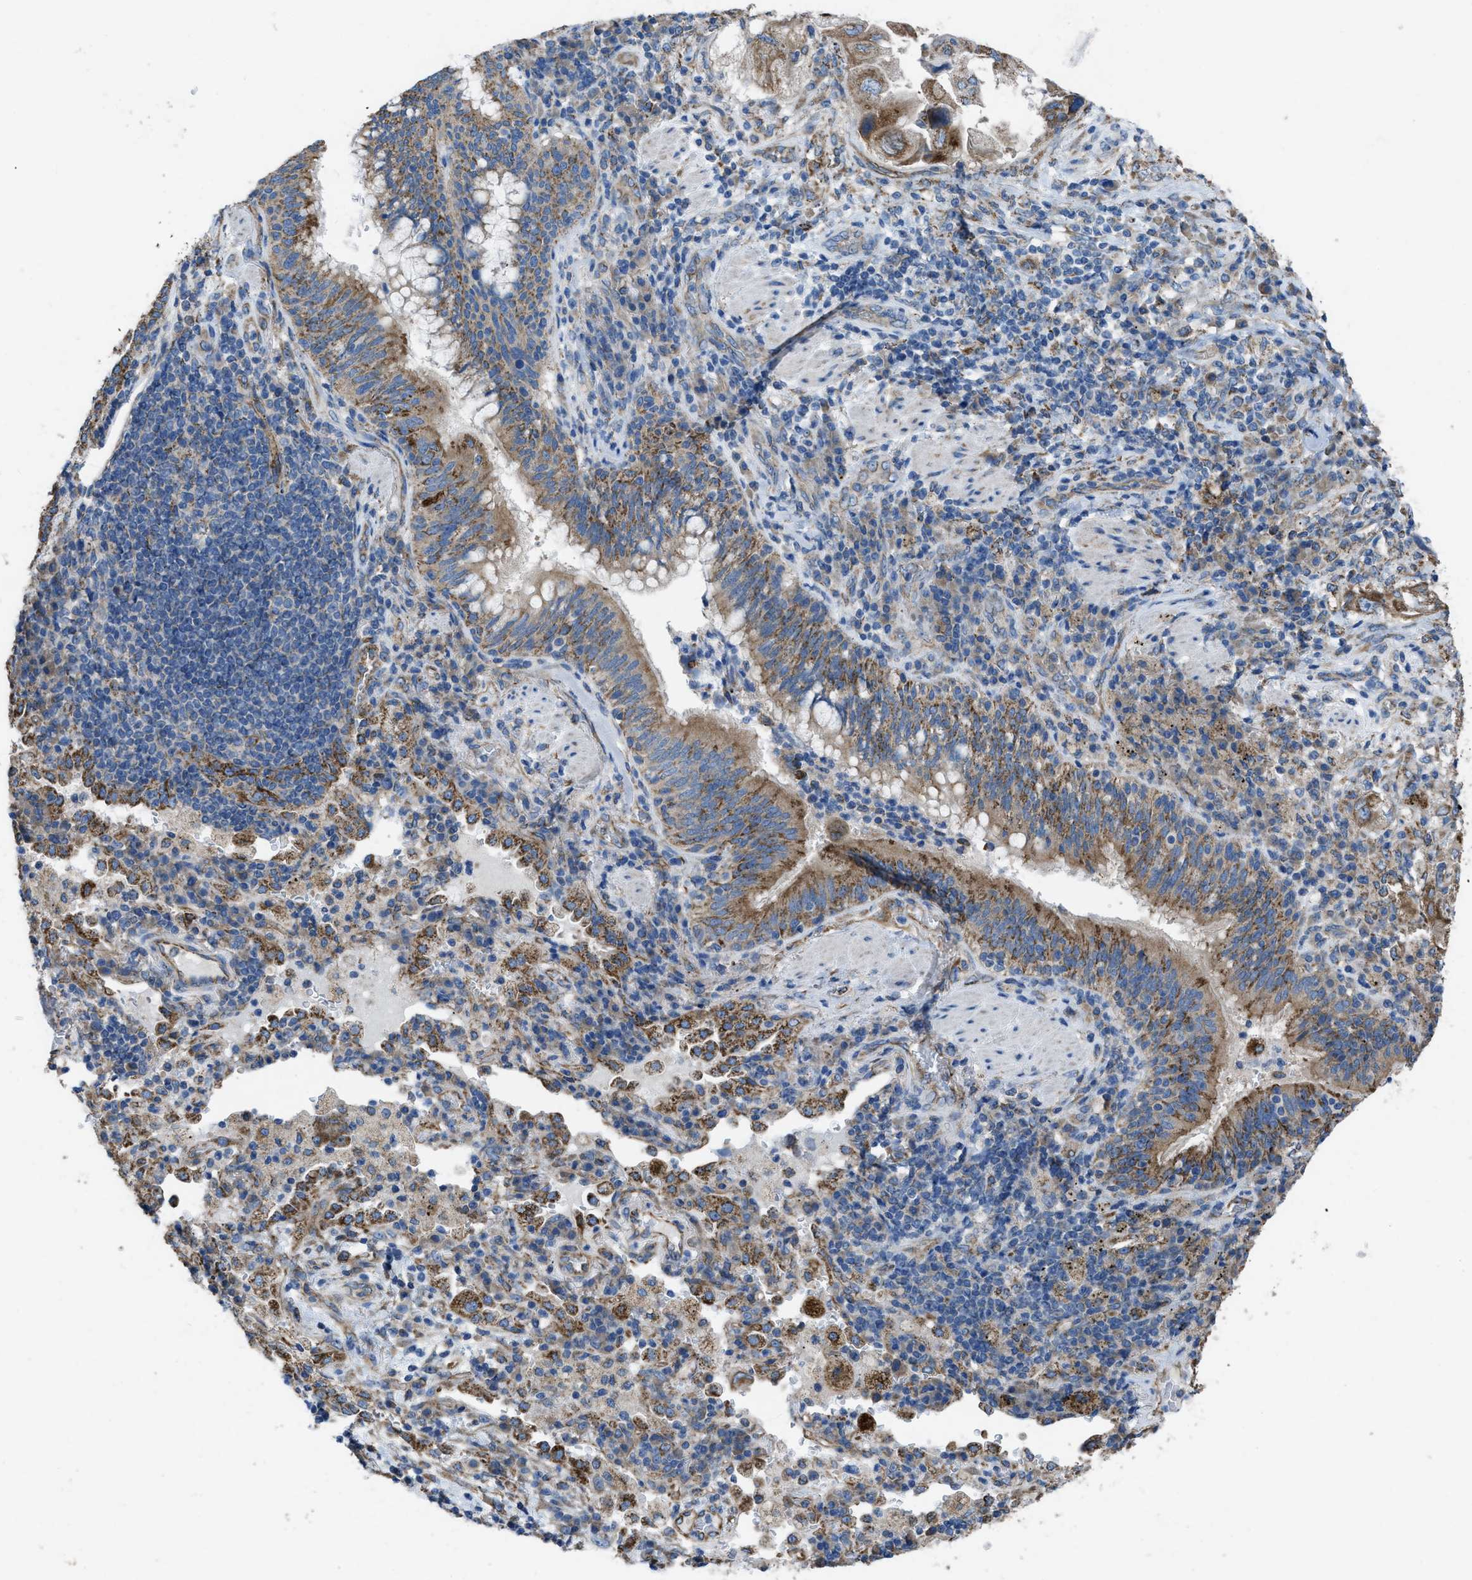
{"staining": {"intensity": "moderate", "quantity": ">75%", "location": "cytoplasmic/membranous"}, "tissue": "lung cancer", "cell_type": "Tumor cells", "image_type": "cancer", "snomed": [{"axis": "morphology", "description": "Adenocarcinoma, NOS"}, {"axis": "topography", "description": "Lung"}], "caption": "Moderate cytoplasmic/membranous expression for a protein is appreciated in approximately >75% of tumor cells of lung cancer using immunohistochemistry.", "gene": "DOLPP1", "patient": {"sex": "male", "age": 64}}